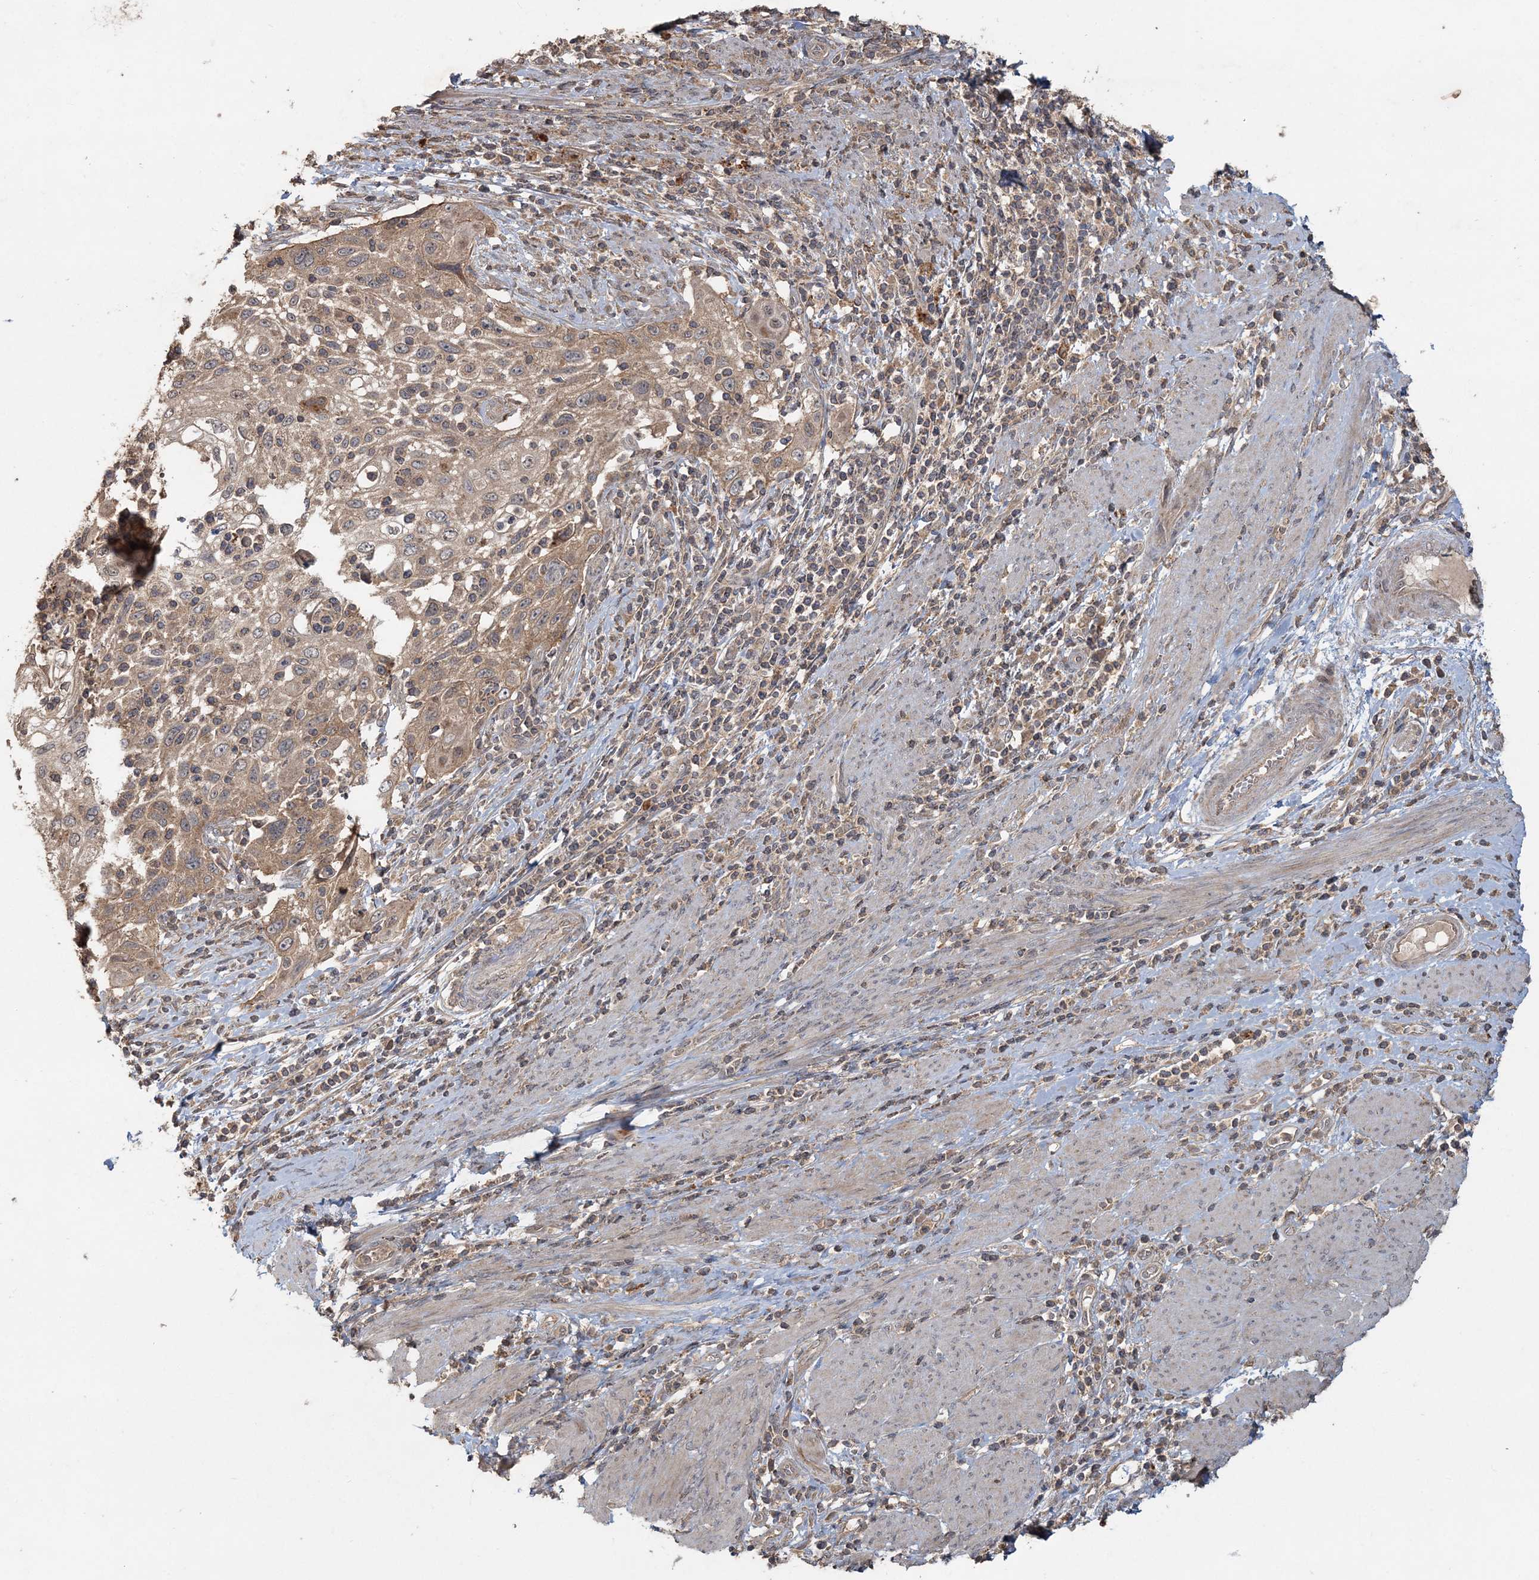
{"staining": {"intensity": "weak", "quantity": "25%-75%", "location": "cytoplasmic/membranous"}, "tissue": "cervical cancer", "cell_type": "Tumor cells", "image_type": "cancer", "snomed": [{"axis": "morphology", "description": "Squamous cell carcinoma, NOS"}, {"axis": "topography", "description": "Cervix"}], "caption": "Approximately 25%-75% of tumor cells in human cervical cancer reveal weak cytoplasmic/membranous protein expression as visualized by brown immunohistochemical staining.", "gene": "SPRY1", "patient": {"sex": "female", "age": 70}}